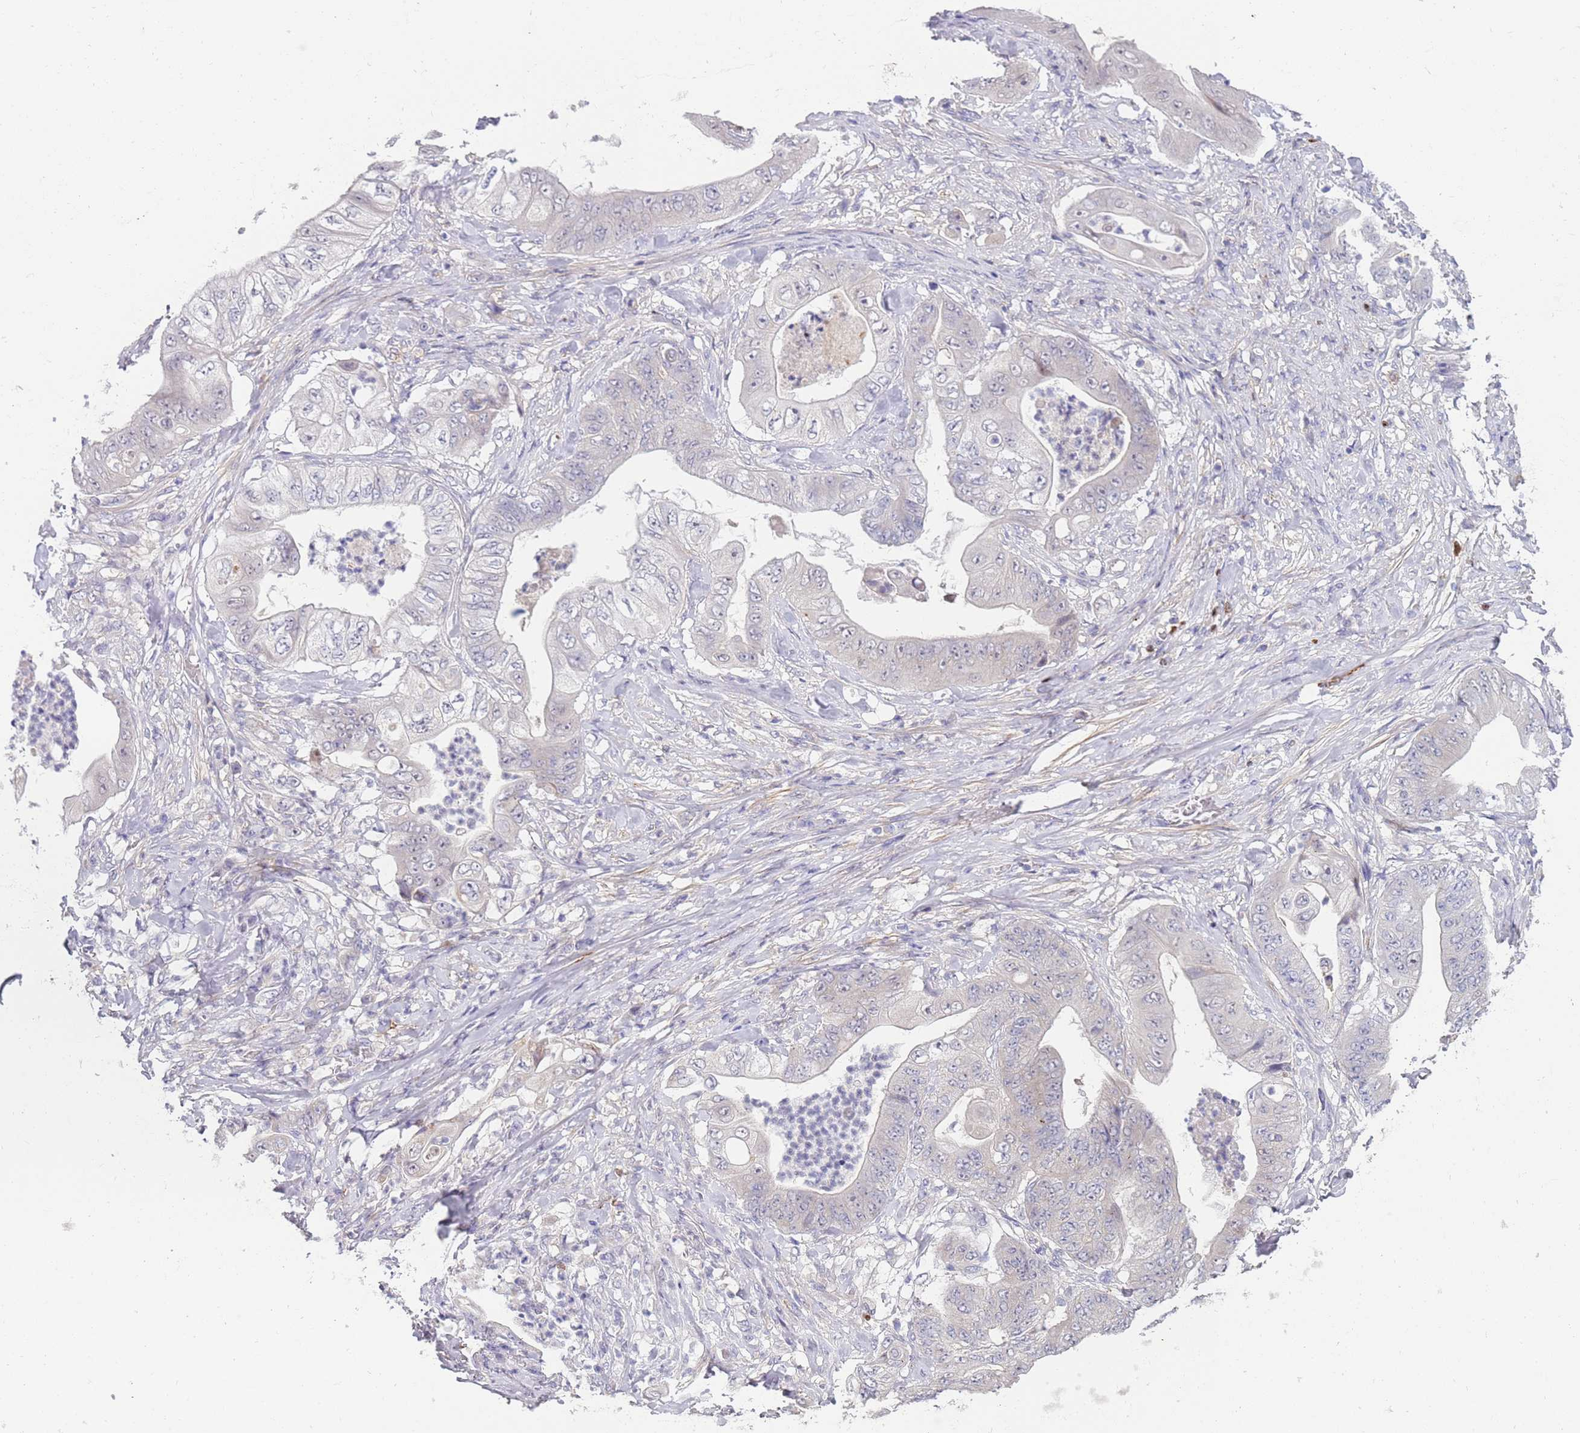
{"staining": {"intensity": "negative", "quantity": "none", "location": "none"}, "tissue": "stomach cancer", "cell_type": "Tumor cells", "image_type": "cancer", "snomed": [{"axis": "morphology", "description": "Adenocarcinoma, NOS"}, {"axis": "topography", "description": "Stomach"}], "caption": "This is an immunohistochemistry (IHC) micrograph of stomach cancer. There is no staining in tumor cells.", "gene": "STK25", "patient": {"sex": "female", "age": 73}}